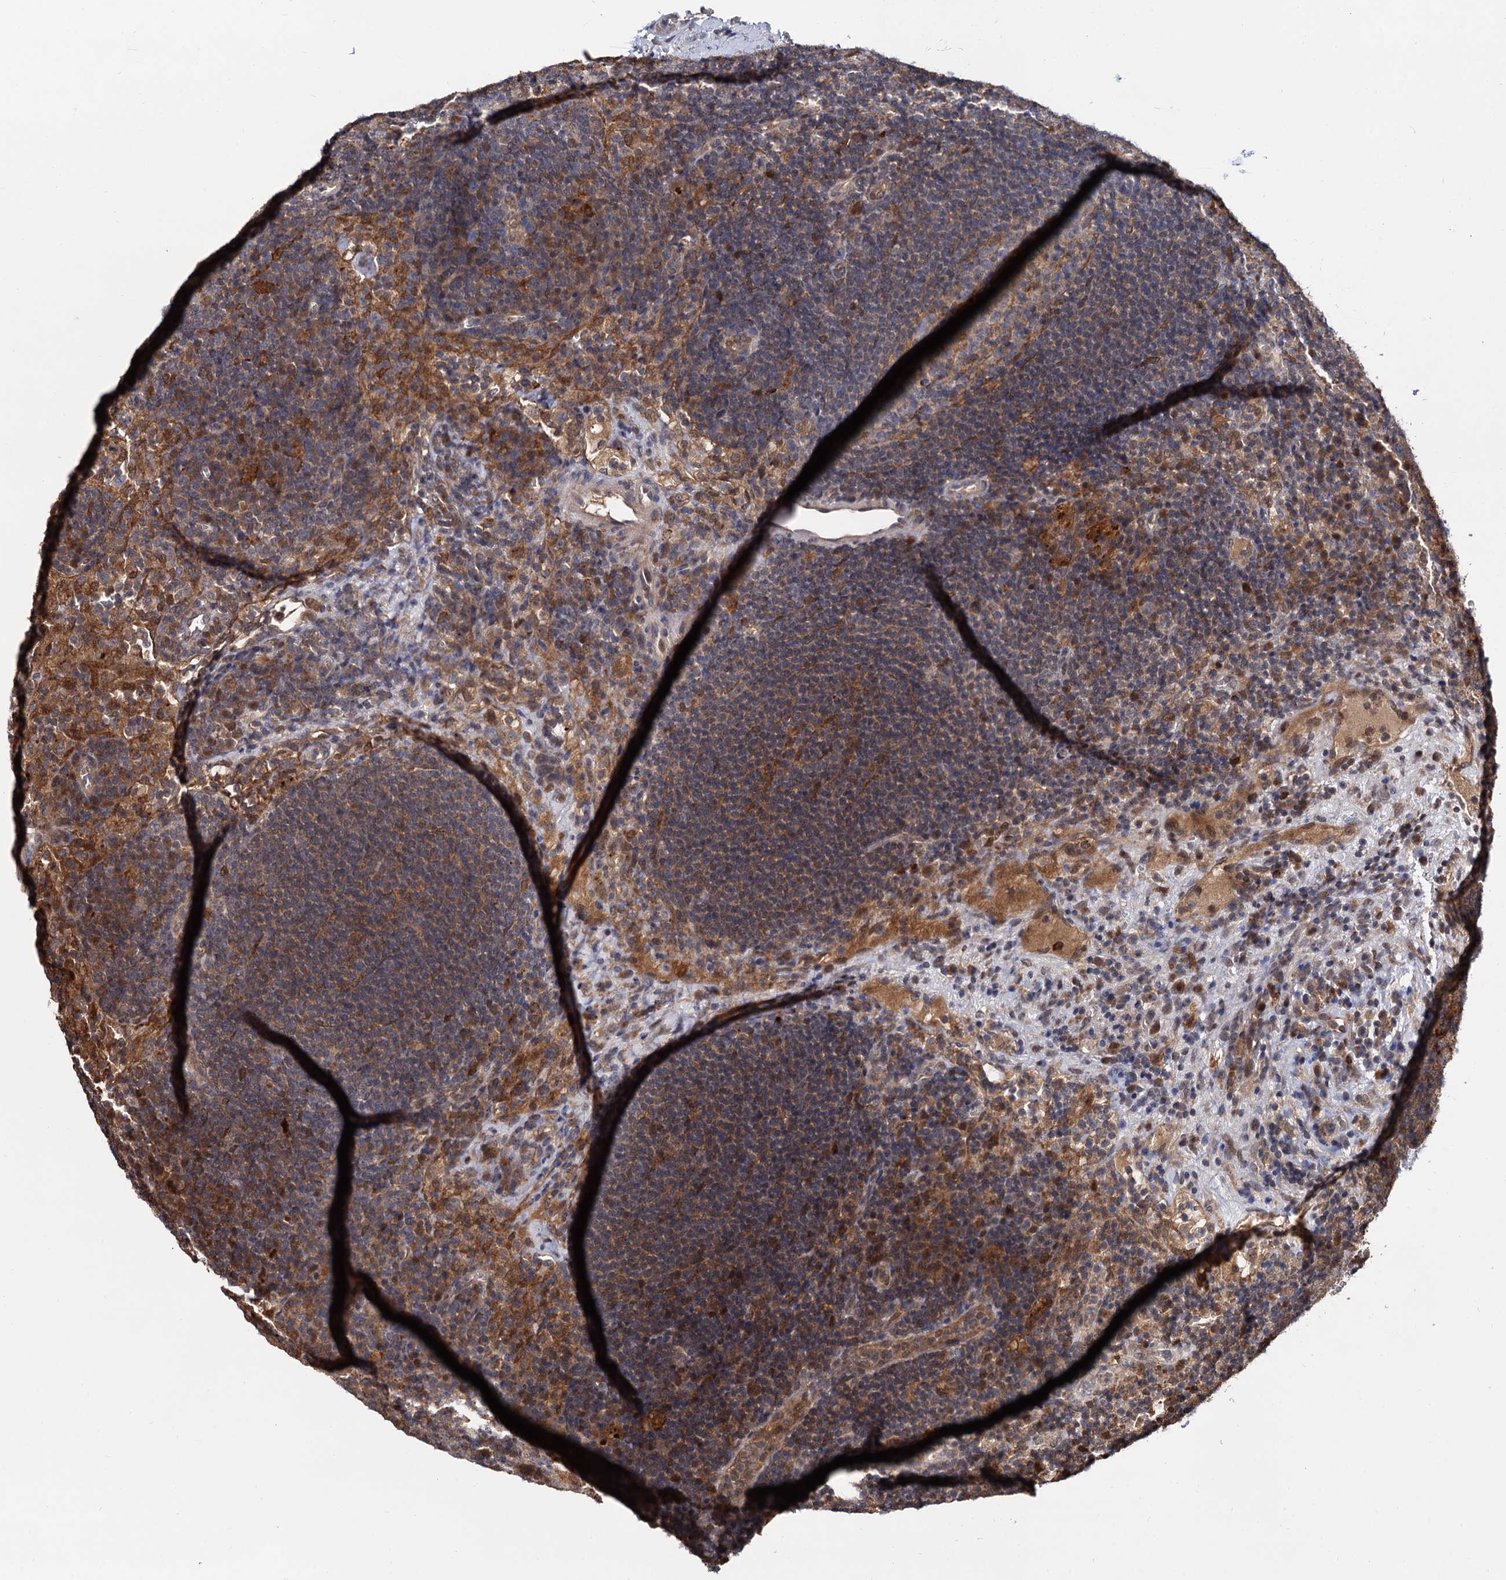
{"staining": {"intensity": "moderate", "quantity": "<25%", "location": "cytoplasmic/membranous"}, "tissue": "lymph node", "cell_type": "Non-germinal center cells", "image_type": "normal", "snomed": [{"axis": "morphology", "description": "Normal tissue, NOS"}, {"axis": "topography", "description": "Lymph node"}], "caption": "Immunohistochemical staining of normal human lymph node shows <25% levels of moderate cytoplasmic/membranous protein staining in about <25% of non-germinal center cells.", "gene": "SELENOP", "patient": {"sex": "female", "age": 70}}